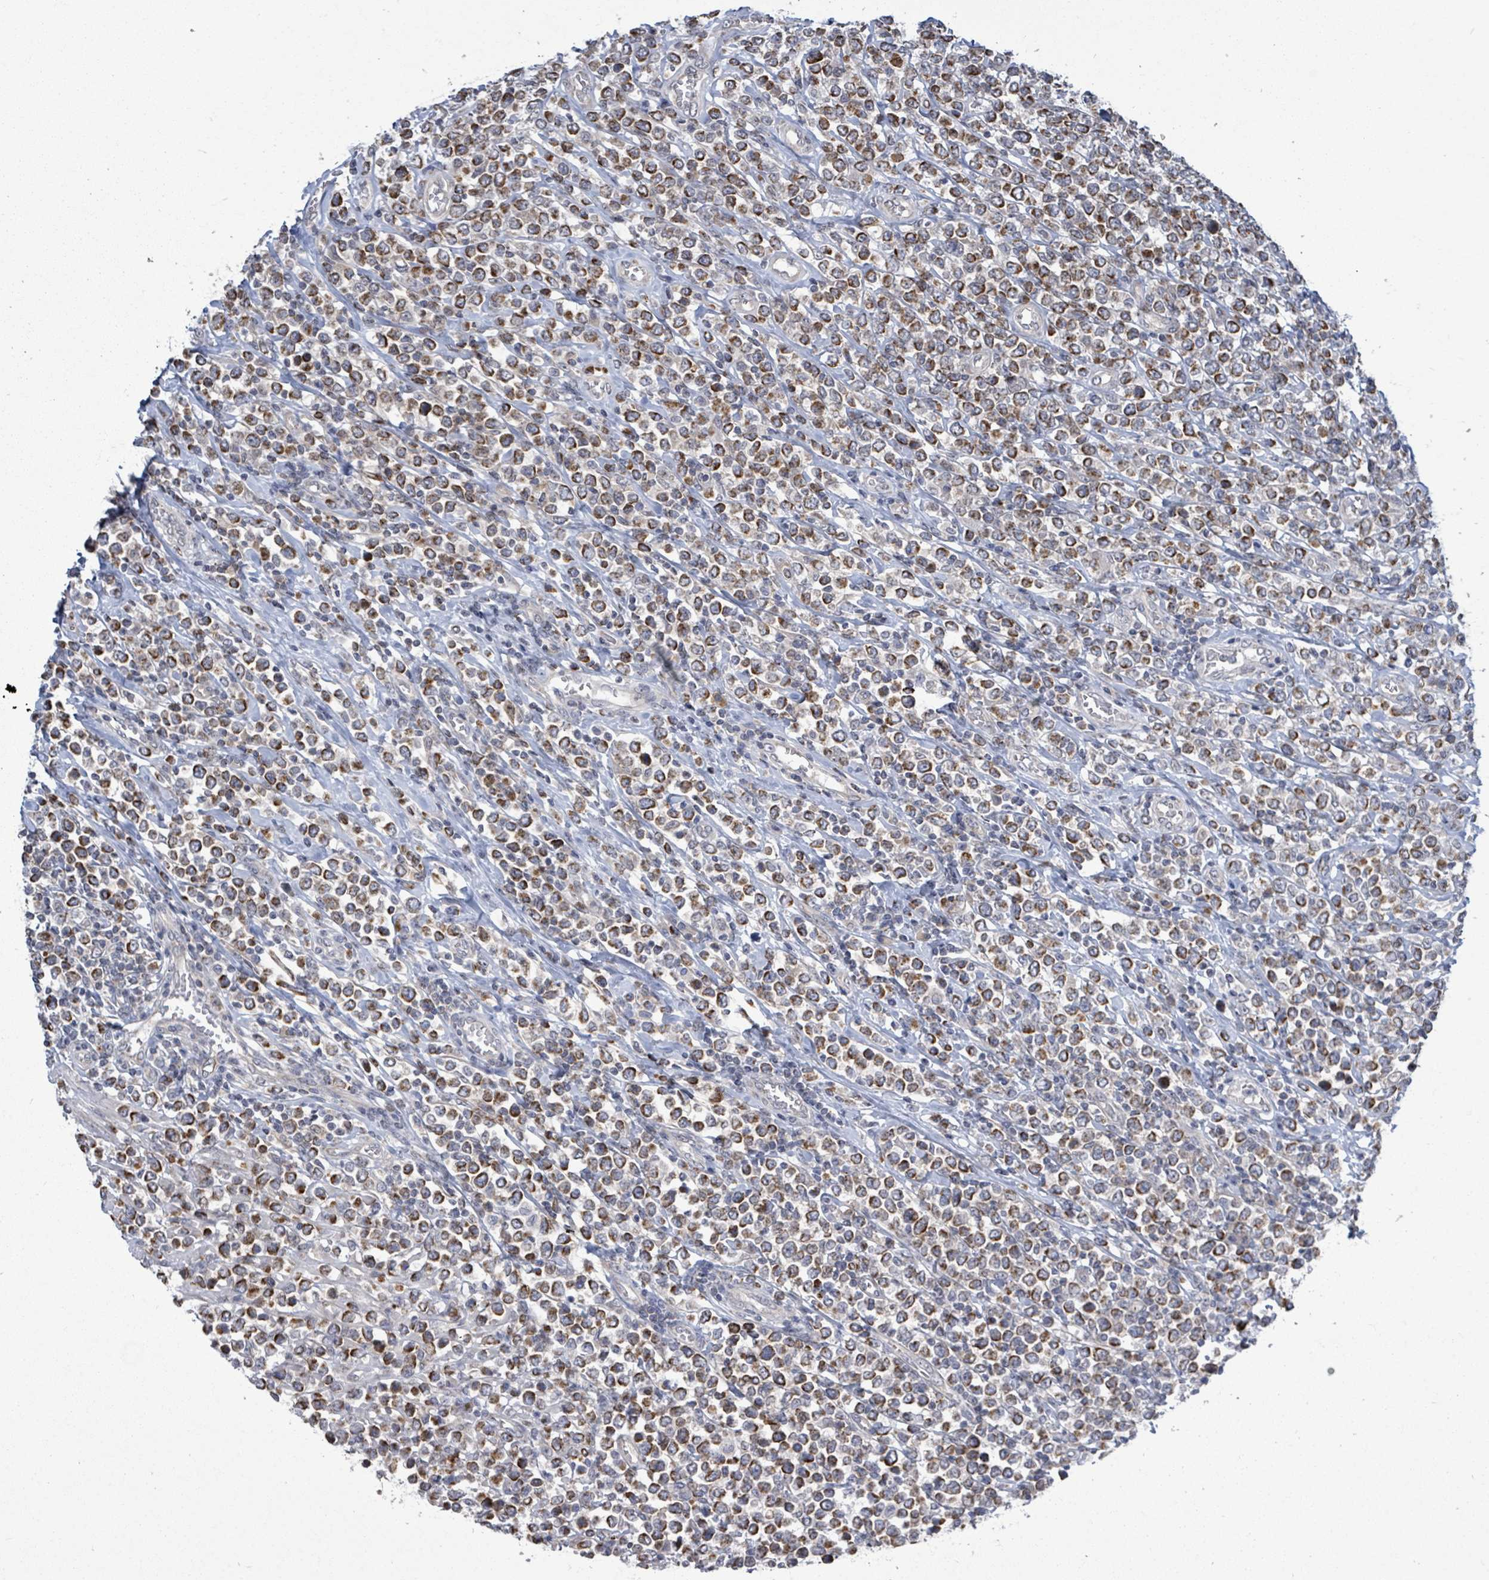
{"staining": {"intensity": "moderate", "quantity": ">75%", "location": "cytoplasmic/membranous"}, "tissue": "lymphoma", "cell_type": "Tumor cells", "image_type": "cancer", "snomed": [{"axis": "morphology", "description": "Malignant lymphoma, non-Hodgkin's type, High grade"}, {"axis": "topography", "description": "Soft tissue"}], "caption": "Protein positivity by immunohistochemistry (IHC) exhibits moderate cytoplasmic/membranous positivity in about >75% of tumor cells in lymphoma. The protein of interest is stained brown, and the nuclei are stained in blue (DAB IHC with brightfield microscopy, high magnification).", "gene": "COQ10B", "patient": {"sex": "female", "age": 56}}